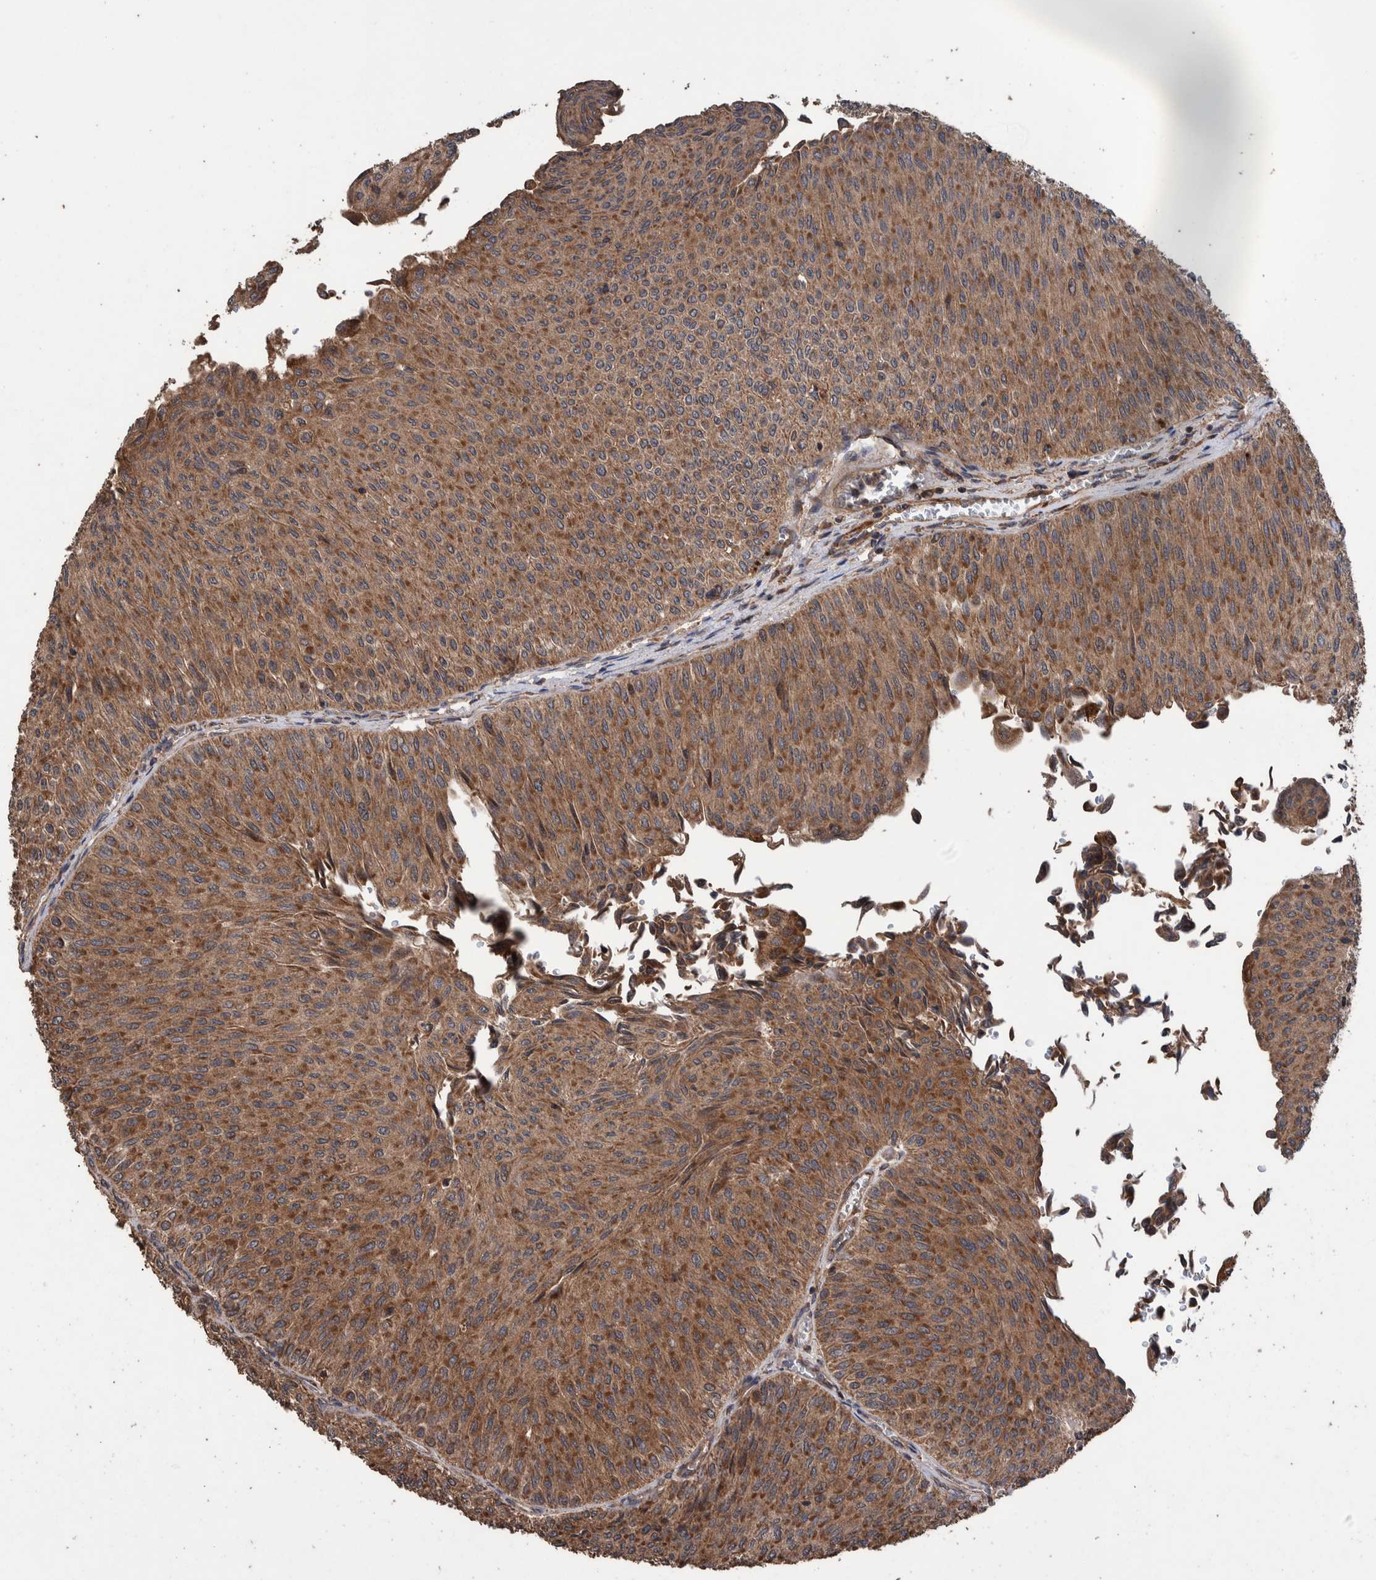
{"staining": {"intensity": "strong", "quantity": ">75%", "location": "cytoplasmic/membranous"}, "tissue": "urothelial cancer", "cell_type": "Tumor cells", "image_type": "cancer", "snomed": [{"axis": "morphology", "description": "Urothelial carcinoma, Low grade"}, {"axis": "topography", "description": "Urinary bladder"}], "caption": "Urothelial carcinoma (low-grade) stained with DAB immunohistochemistry (IHC) exhibits high levels of strong cytoplasmic/membranous positivity in approximately >75% of tumor cells. (DAB (3,3'-diaminobenzidine) IHC with brightfield microscopy, high magnification).", "gene": "TRIM16", "patient": {"sex": "male", "age": 78}}